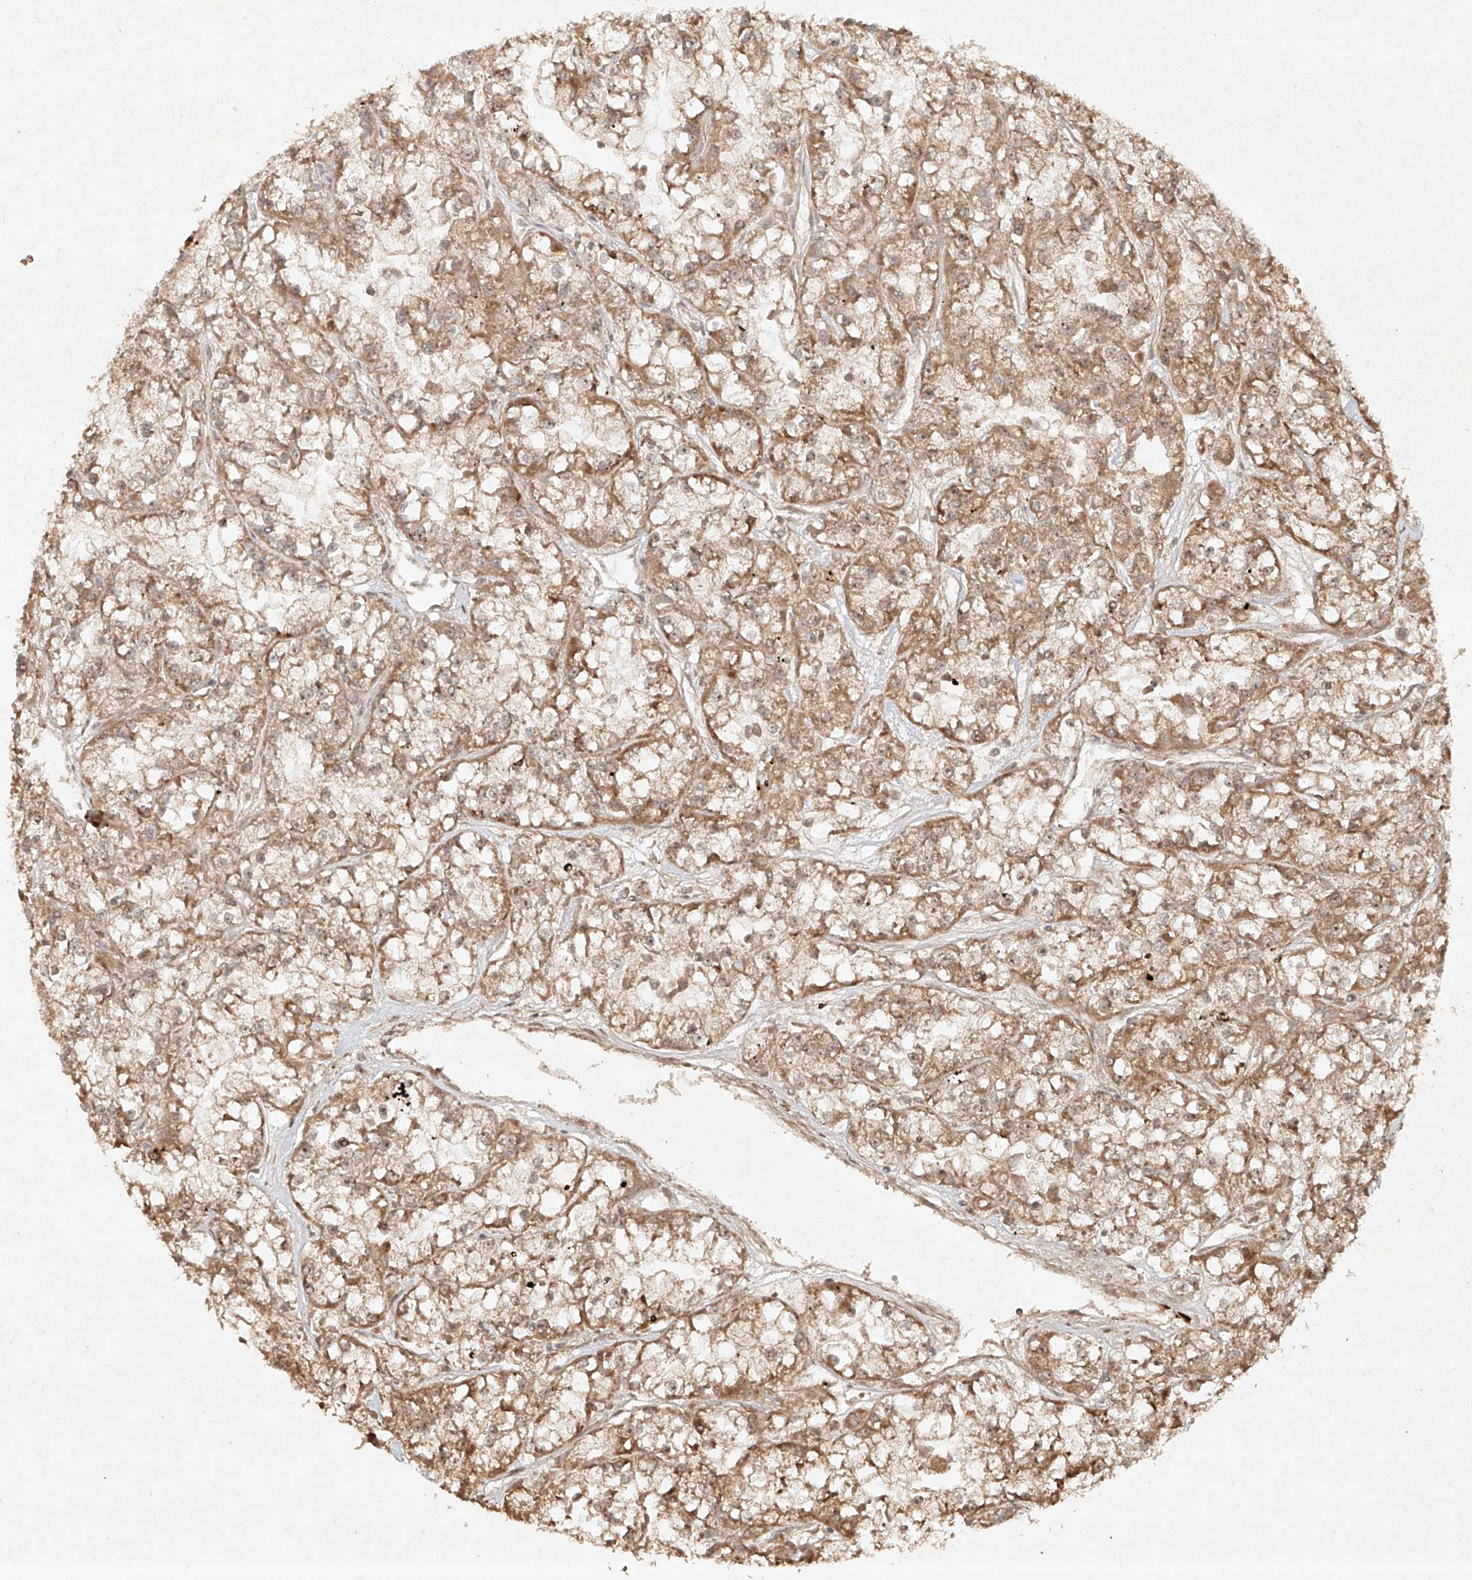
{"staining": {"intensity": "moderate", "quantity": ">75%", "location": "cytoplasmic/membranous"}, "tissue": "renal cancer", "cell_type": "Tumor cells", "image_type": "cancer", "snomed": [{"axis": "morphology", "description": "Adenocarcinoma, NOS"}, {"axis": "topography", "description": "Kidney"}], "caption": "Brown immunohistochemical staining in renal cancer (adenocarcinoma) exhibits moderate cytoplasmic/membranous positivity in approximately >75% of tumor cells.", "gene": "CYYR1", "patient": {"sex": "female", "age": 52}}